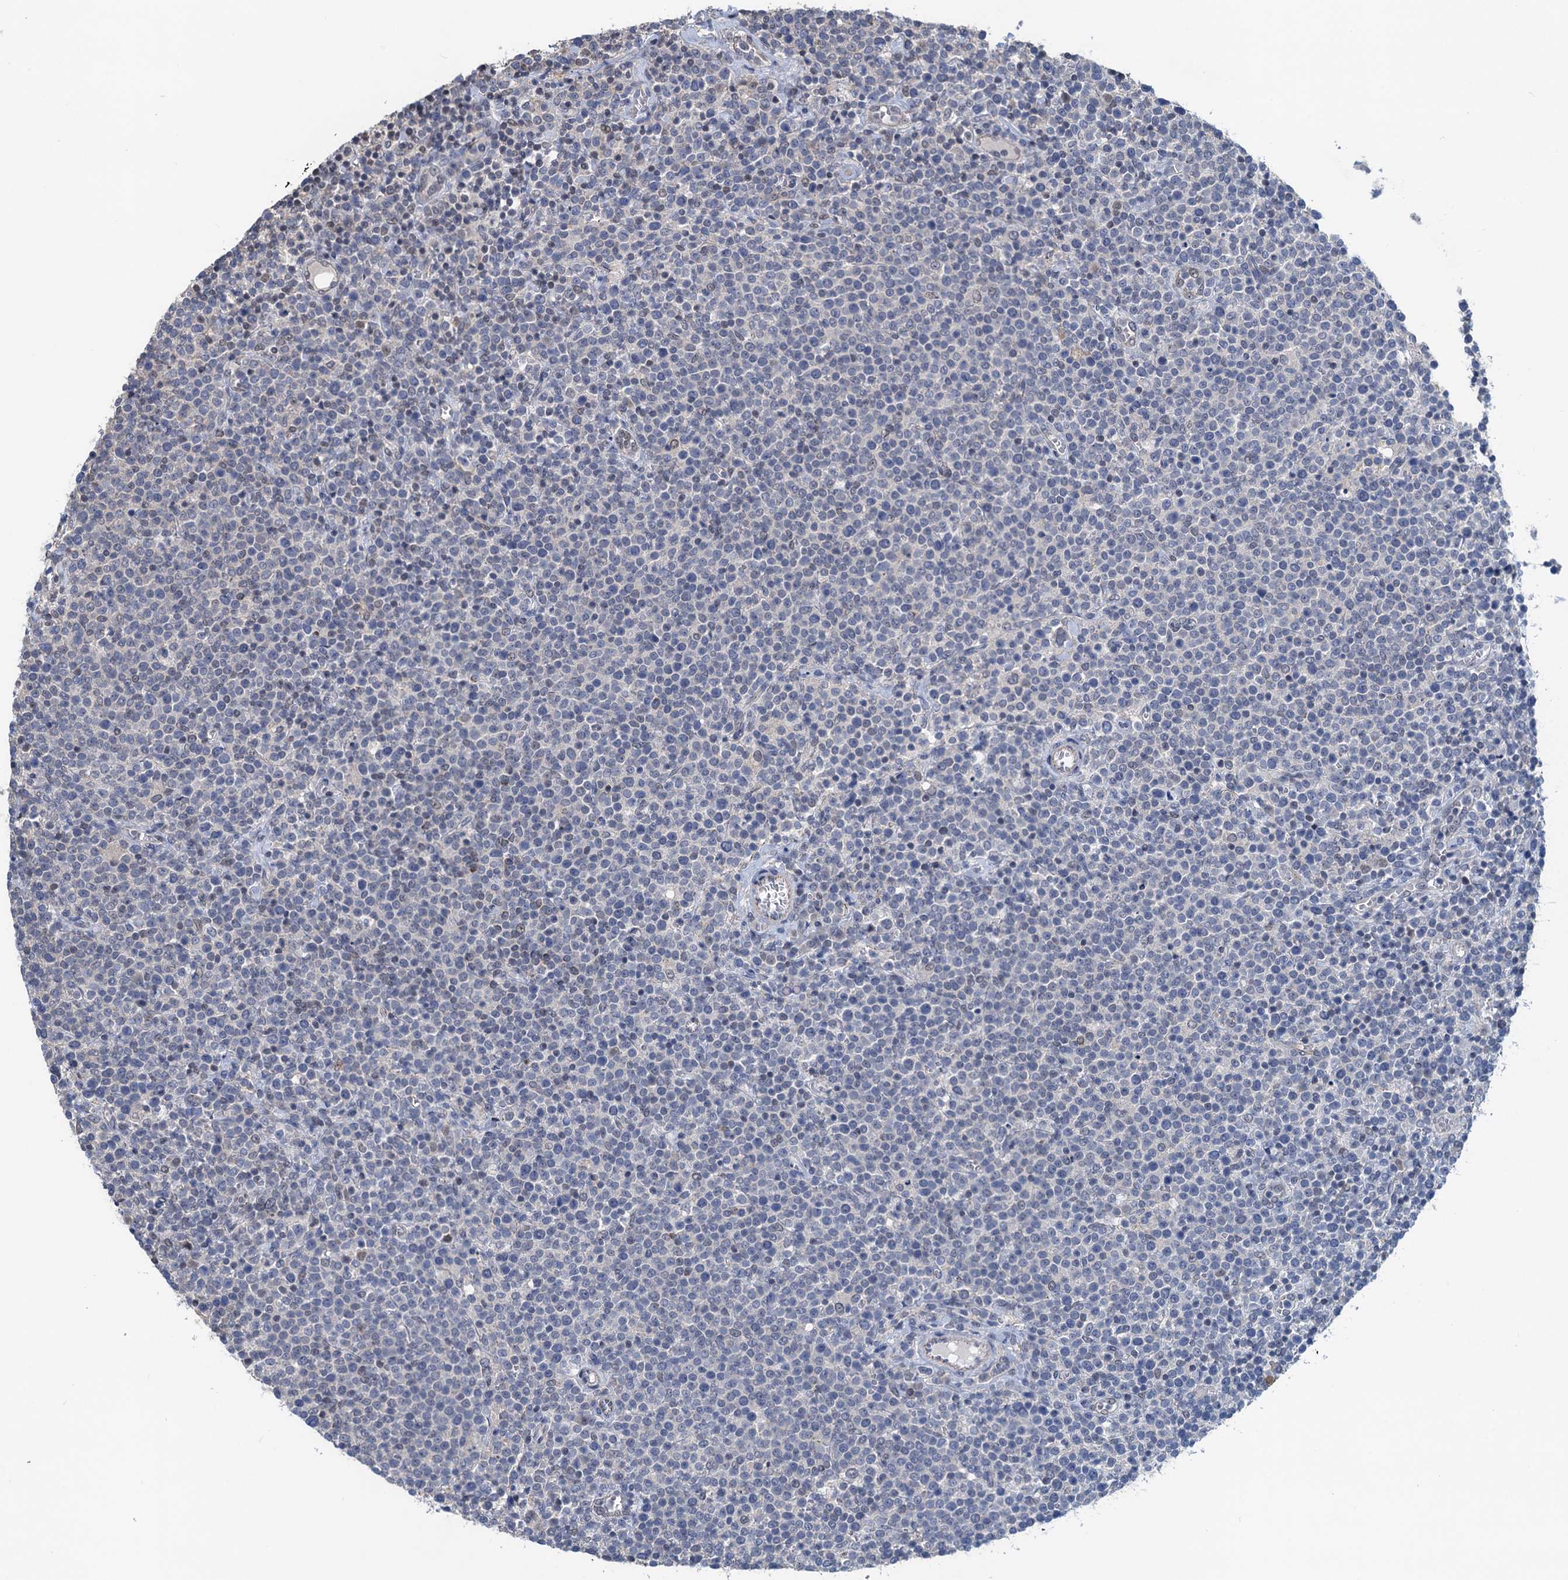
{"staining": {"intensity": "negative", "quantity": "none", "location": "none"}, "tissue": "lymphoma", "cell_type": "Tumor cells", "image_type": "cancer", "snomed": [{"axis": "morphology", "description": "Malignant lymphoma, non-Hodgkin's type, High grade"}, {"axis": "topography", "description": "Lymph node"}], "caption": "Immunohistochemistry (IHC) micrograph of neoplastic tissue: human lymphoma stained with DAB displays no significant protein expression in tumor cells. The staining was performed using DAB to visualize the protein expression in brown, while the nuclei were stained in blue with hematoxylin (Magnification: 20x).", "gene": "RTKN2", "patient": {"sex": "male", "age": 61}}